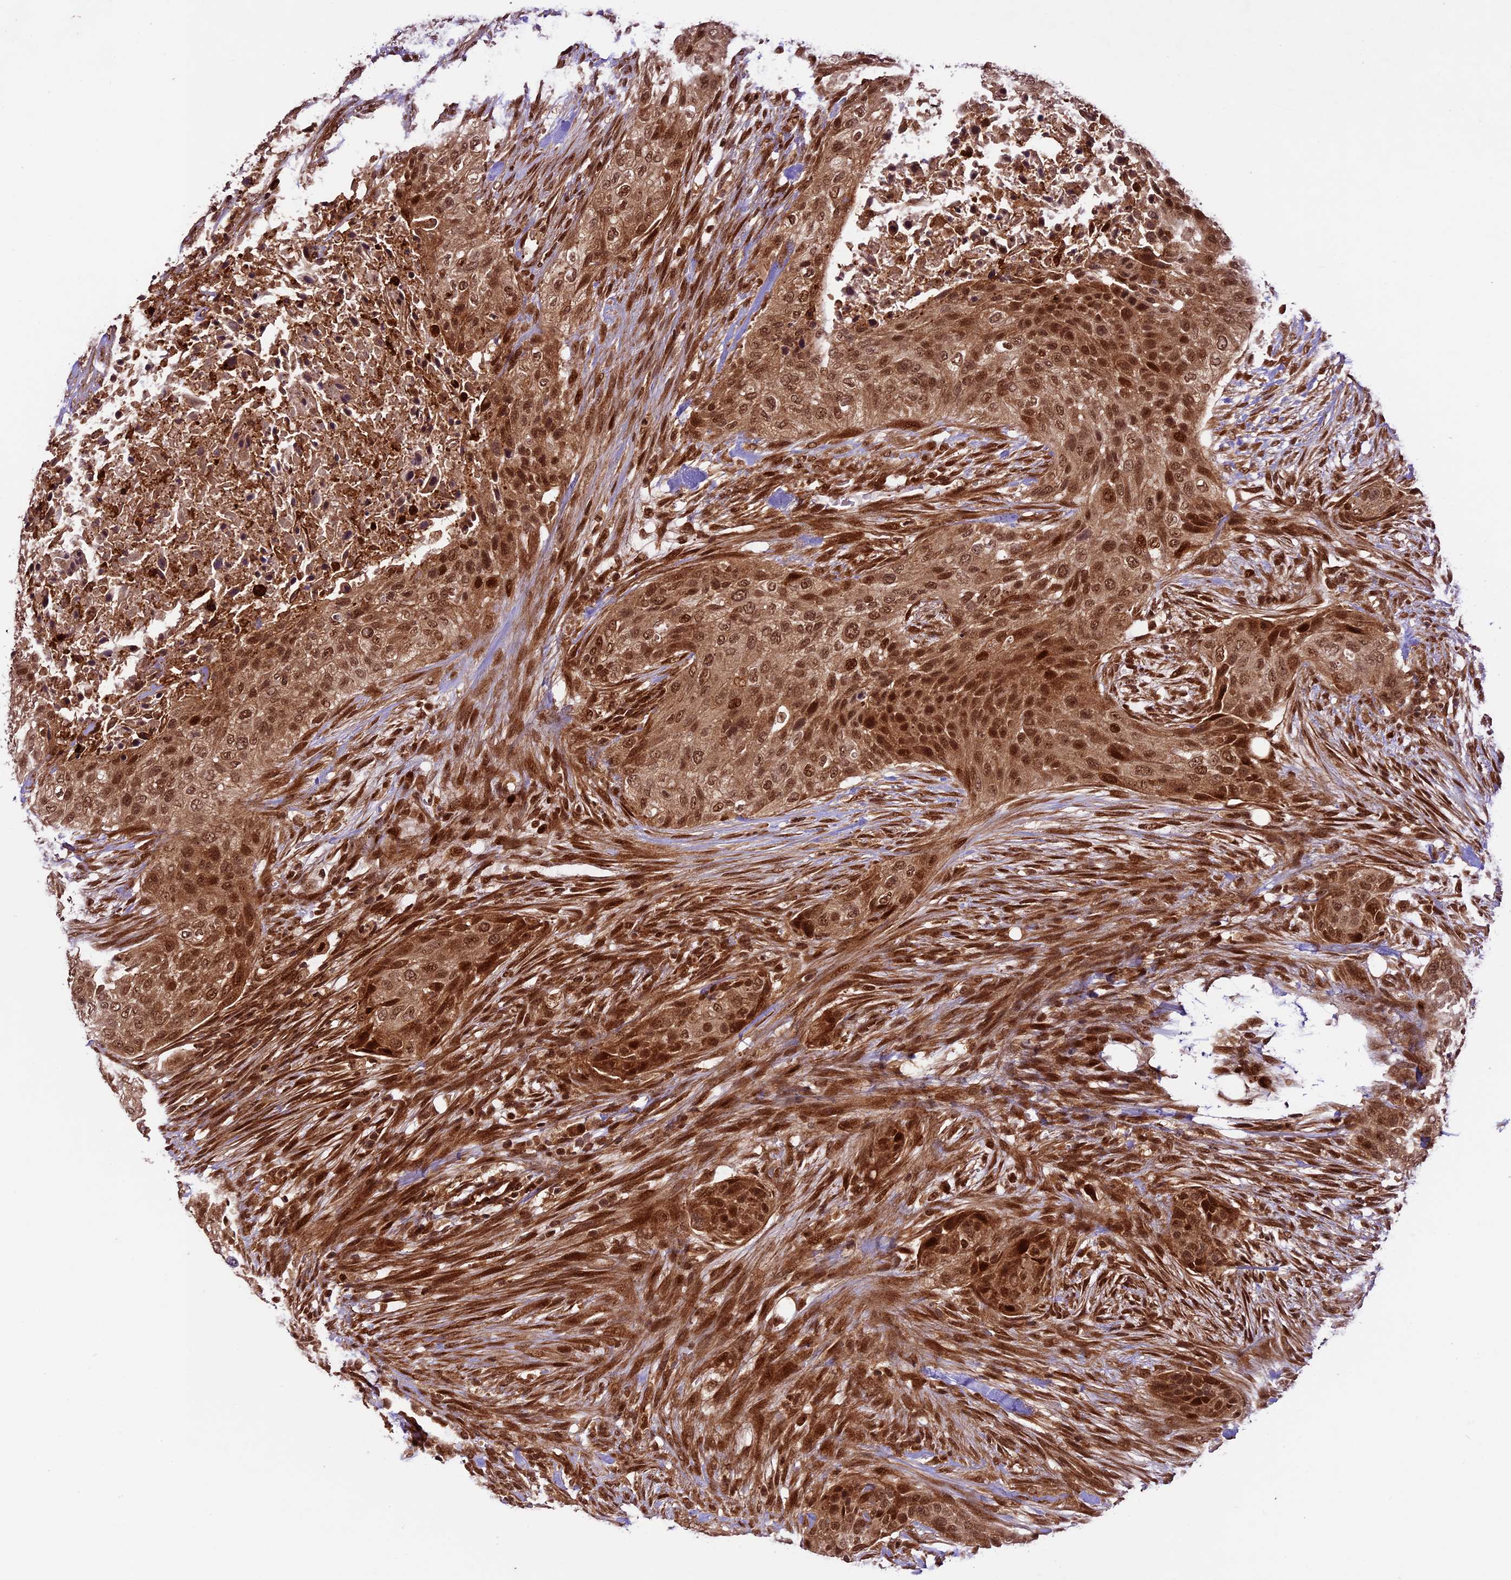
{"staining": {"intensity": "strong", "quantity": ">75%", "location": "cytoplasmic/membranous,nuclear"}, "tissue": "urothelial cancer", "cell_type": "Tumor cells", "image_type": "cancer", "snomed": [{"axis": "morphology", "description": "Urothelial carcinoma, High grade"}, {"axis": "topography", "description": "Urinary bladder"}], "caption": "Immunohistochemistry photomicrograph of neoplastic tissue: human high-grade urothelial carcinoma stained using immunohistochemistry exhibits high levels of strong protein expression localized specifically in the cytoplasmic/membranous and nuclear of tumor cells, appearing as a cytoplasmic/membranous and nuclear brown color.", "gene": "DHX38", "patient": {"sex": "male", "age": 35}}